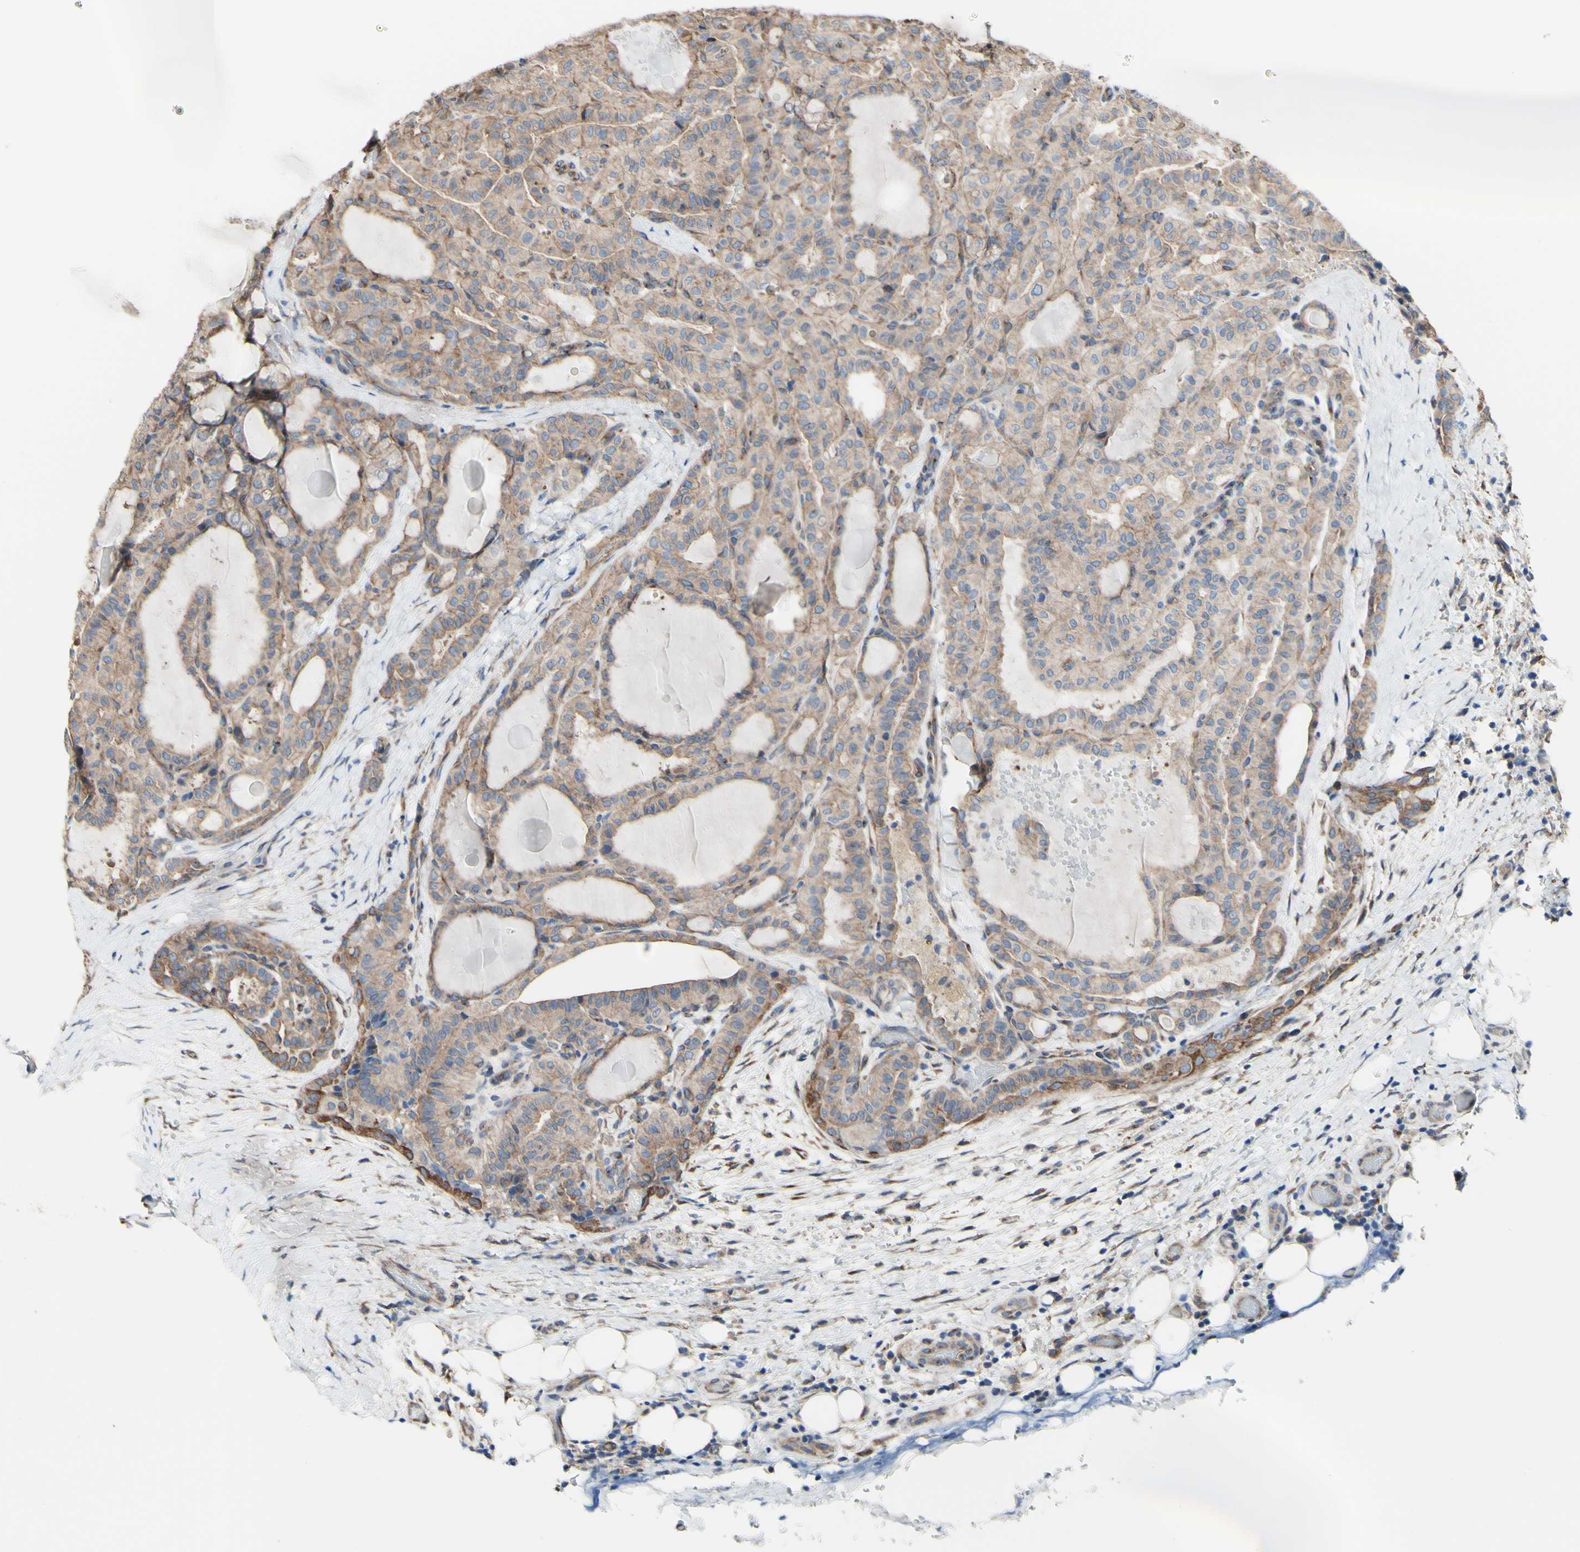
{"staining": {"intensity": "moderate", "quantity": ">75%", "location": "cytoplasmic/membranous"}, "tissue": "thyroid cancer", "cell_type": "Tumor cells", "image_type": "cancer", "snomed": [{"axis": "morphology", "description": "Papillary adenocarcinoma, NOS"}, {"axis": "topography", "description": "Thyroid gland"}], "caption": "Protein expression analysis of thyroid cancer shows moderate cytoplasmic/membranous expression in about >75% of tumor cells. The protein of interest is shown in brown color, while the nuclei are stained blue.", "gene": "LRIG3", "patient": {"sex": "male", "age": 77}}